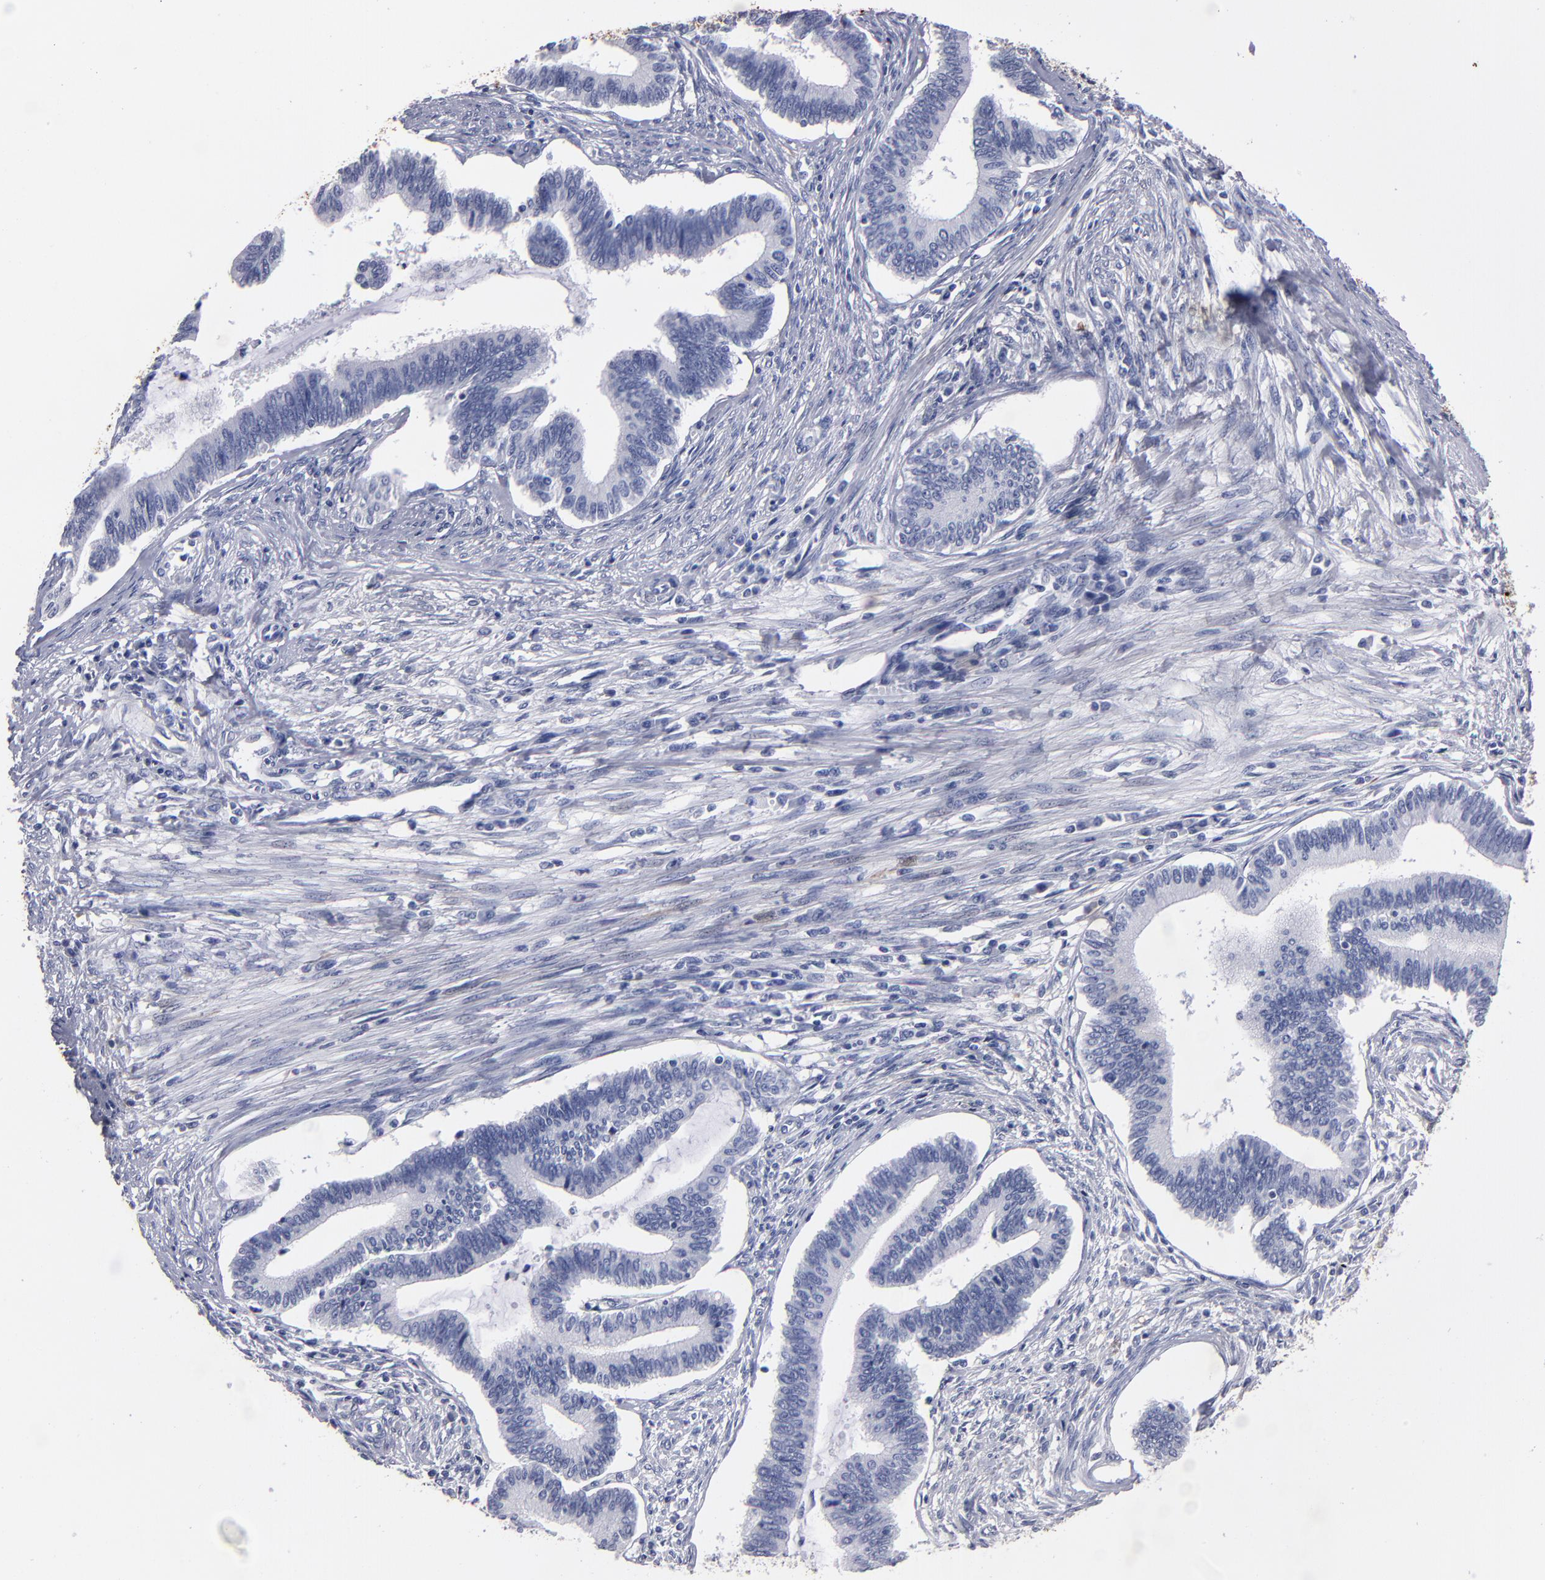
{"staining": {"intensity": "negative", "quantity": "none", "location": "none"}, "tissue": "cervical cancer", "cell_type": "Tumor cells", "image_type": "cancer", "snomed": [{"axis": "morphology", "description": "Adenocarcinoma, NOS"}, {"axis": "topography", "description": "Cervix"}], "caption": "High power microscopy photomicrograph of an IHC histopathology image of cervical adenocarcinoma, revealing no significant positivity in tumor cells.", "gene": "FABP4", "patient": {"sex": "female", "age": 36}}